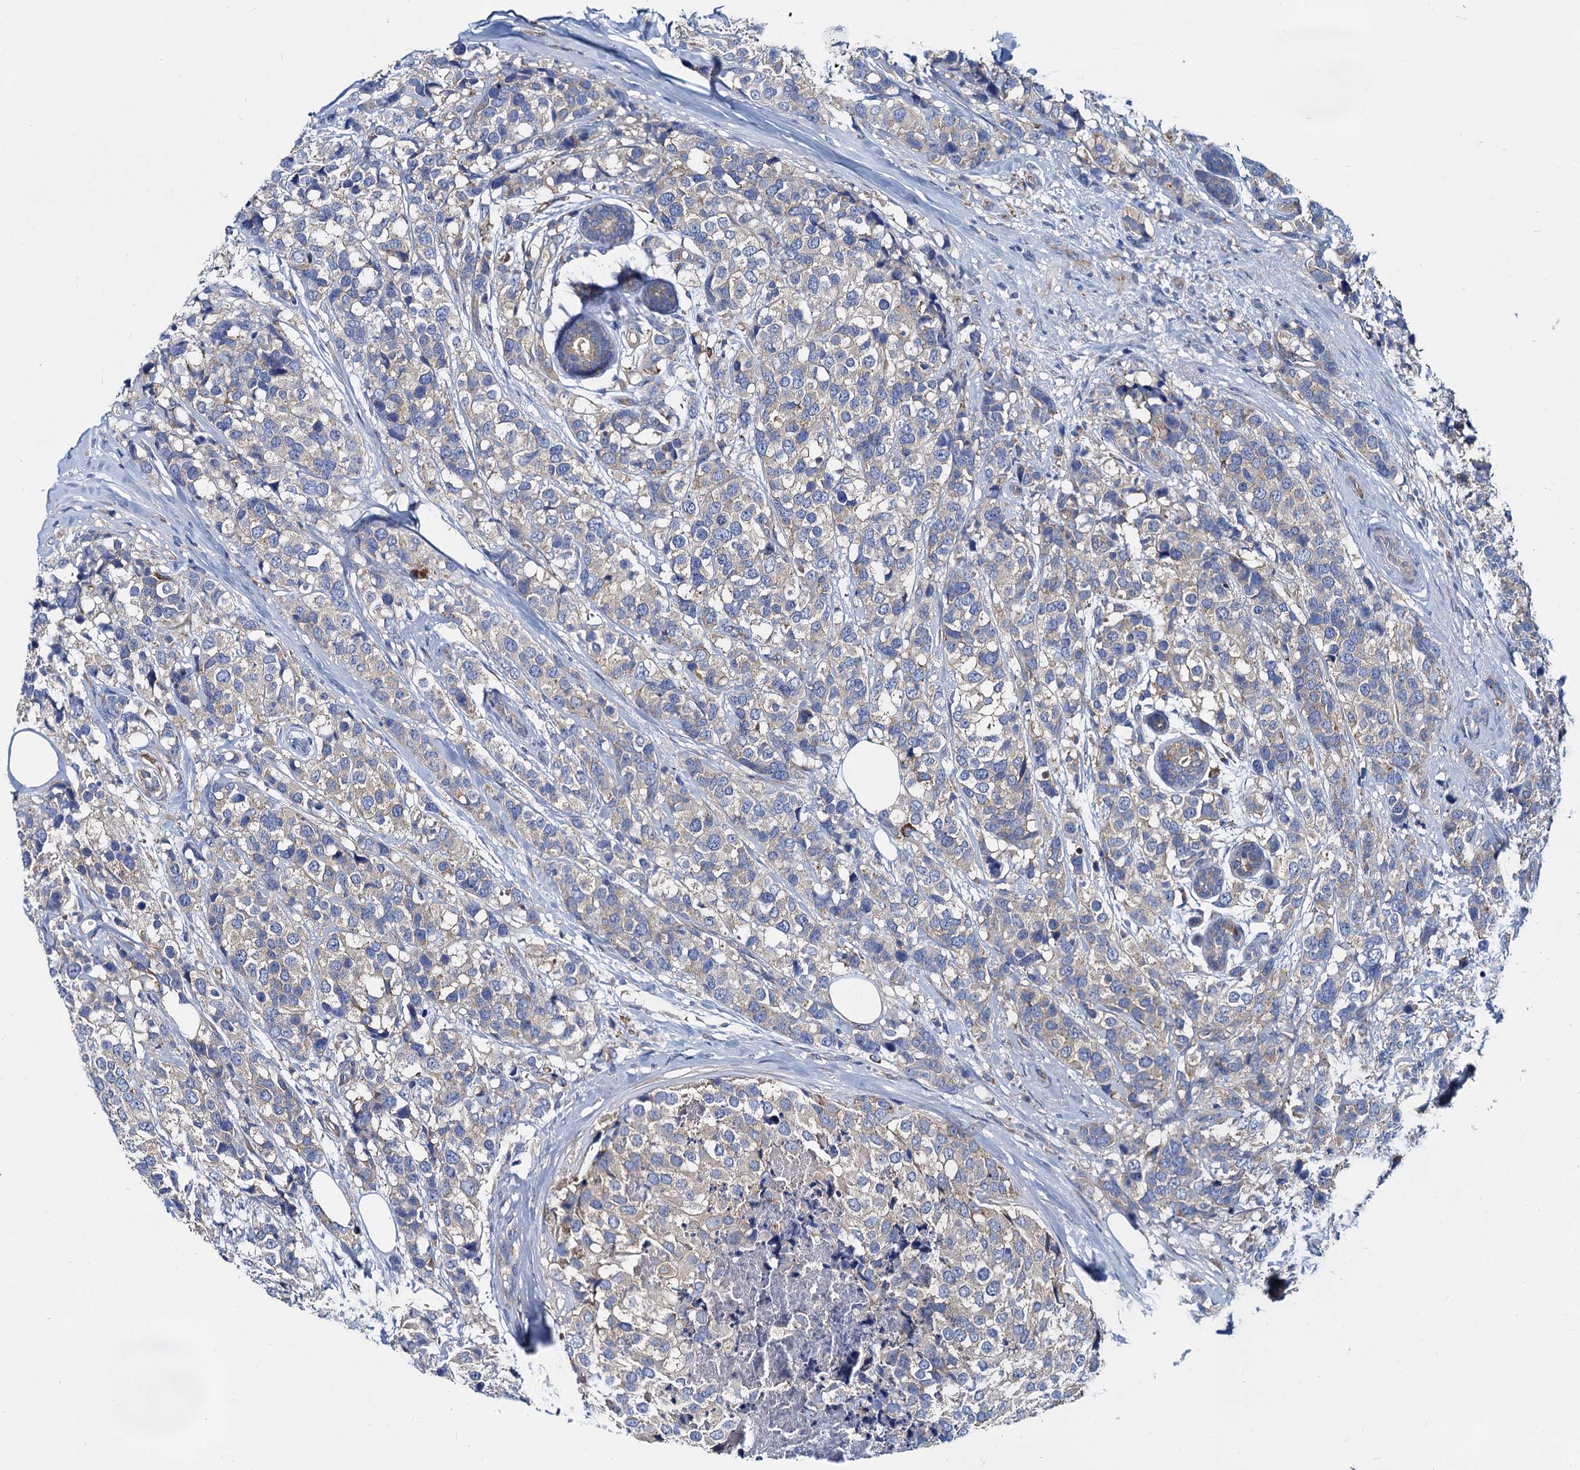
{"staining": {"intensity": "weak", "quantity": "<25%", "location": "cytoplasmic/membranous"}, "tissue": "breast cancer", "cell_type": "Tumor cells", "image_type": "cancer", "snomed": [{"axis": "morphology", "description": "Lobular carcinoma"}, {"axis": "topography", "description": "Breast"}], "caption": "This is an immunohistochemistry image of lobular carcinoma (breast). There is no positivity in tumor cells.", "gene": "QARS1", "patient": {"sex": "female", "age": 59}}